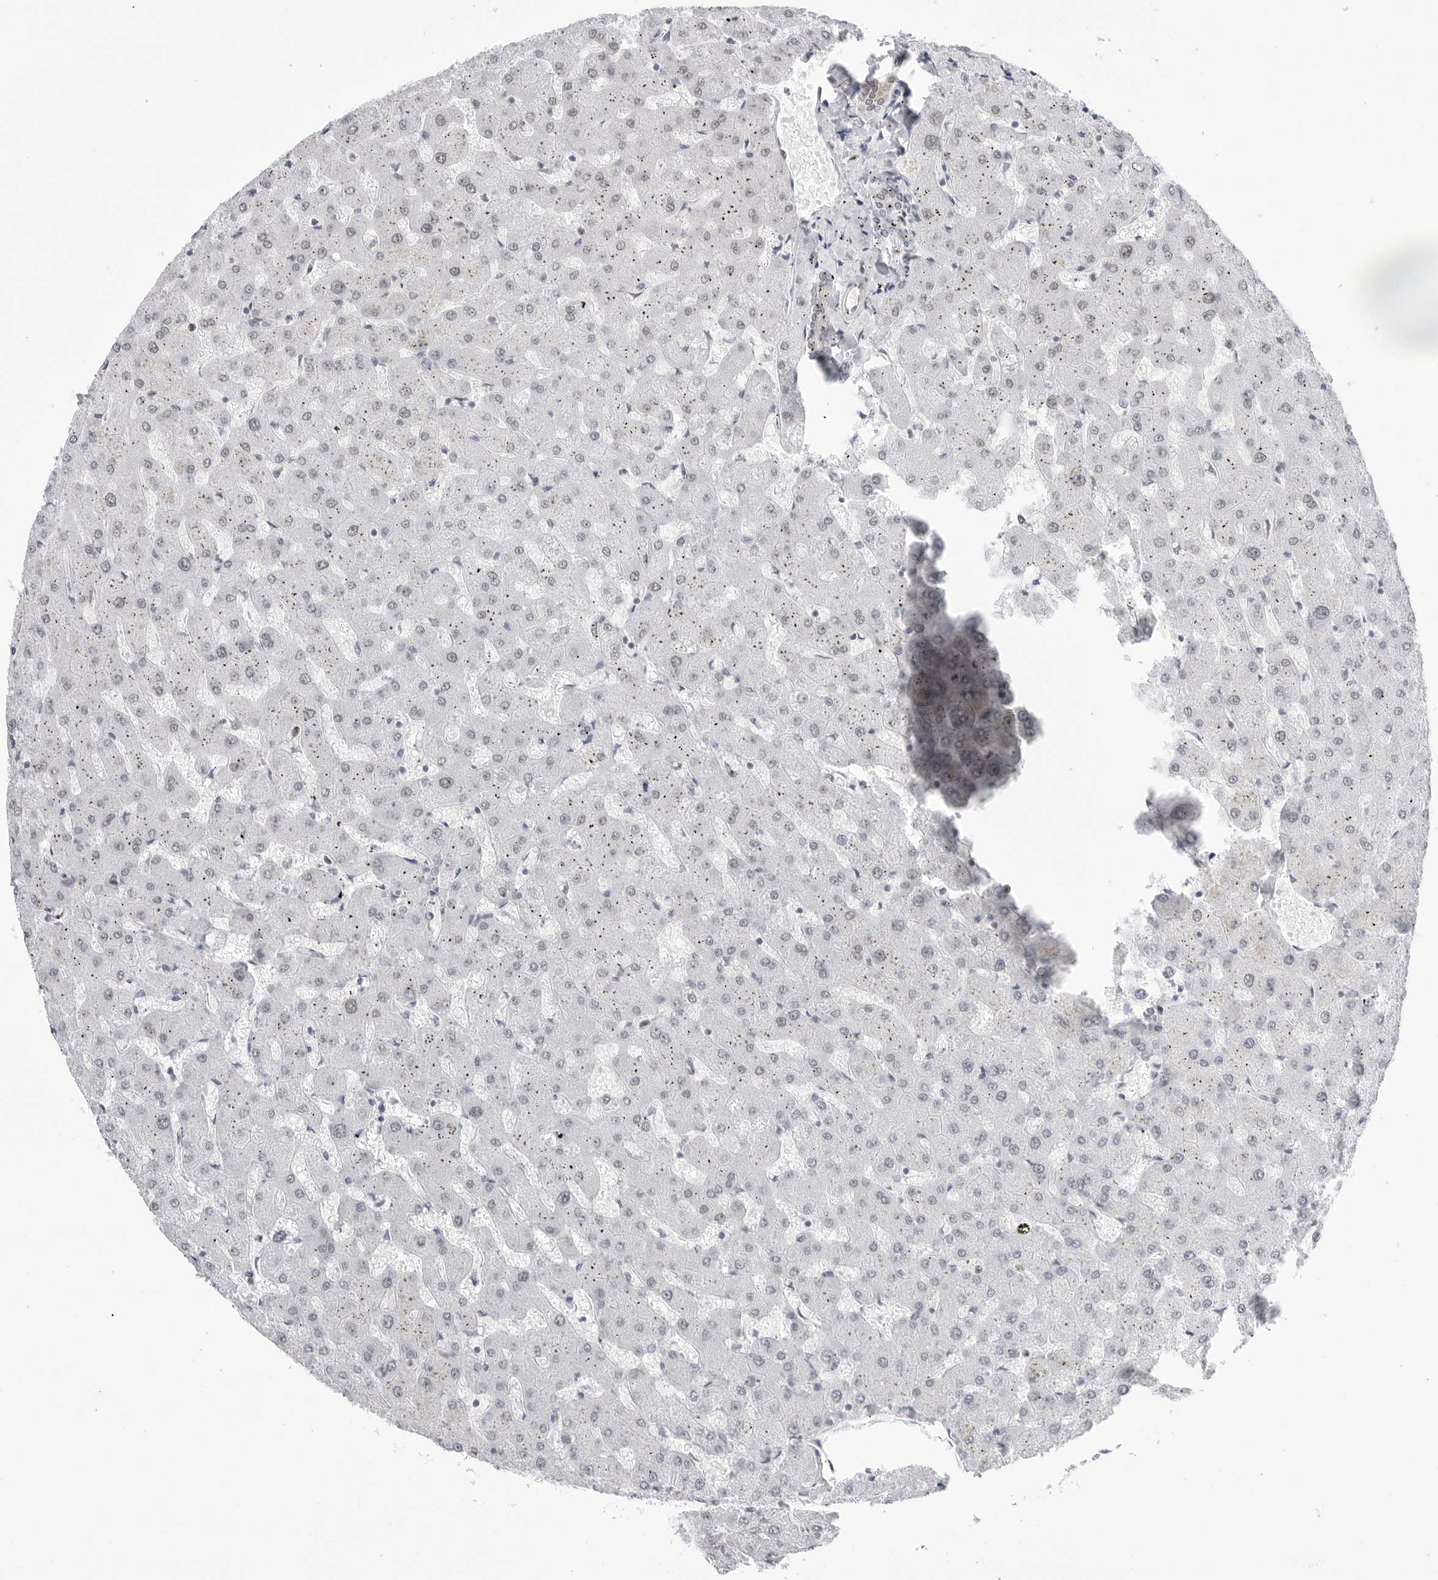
{"staining": {"intensity": "weak", "quantity": "<25%", "location": "nuclear"}, "tissue": "liver", "cell_type": "Cholangiocytes", "image_type": "normal", "snomed": [{"axis": "morphology", "description": "Normal tissue, NOS"}, {"axis": "topography", "description": "Liver"}], "caption": "Human liver stained for a protein using immunohistochemistry (IHC) exhibits no staining in cholangiocytes.", "gene": "C1orf162", "patient": {"sex": "female", "age": 63}}